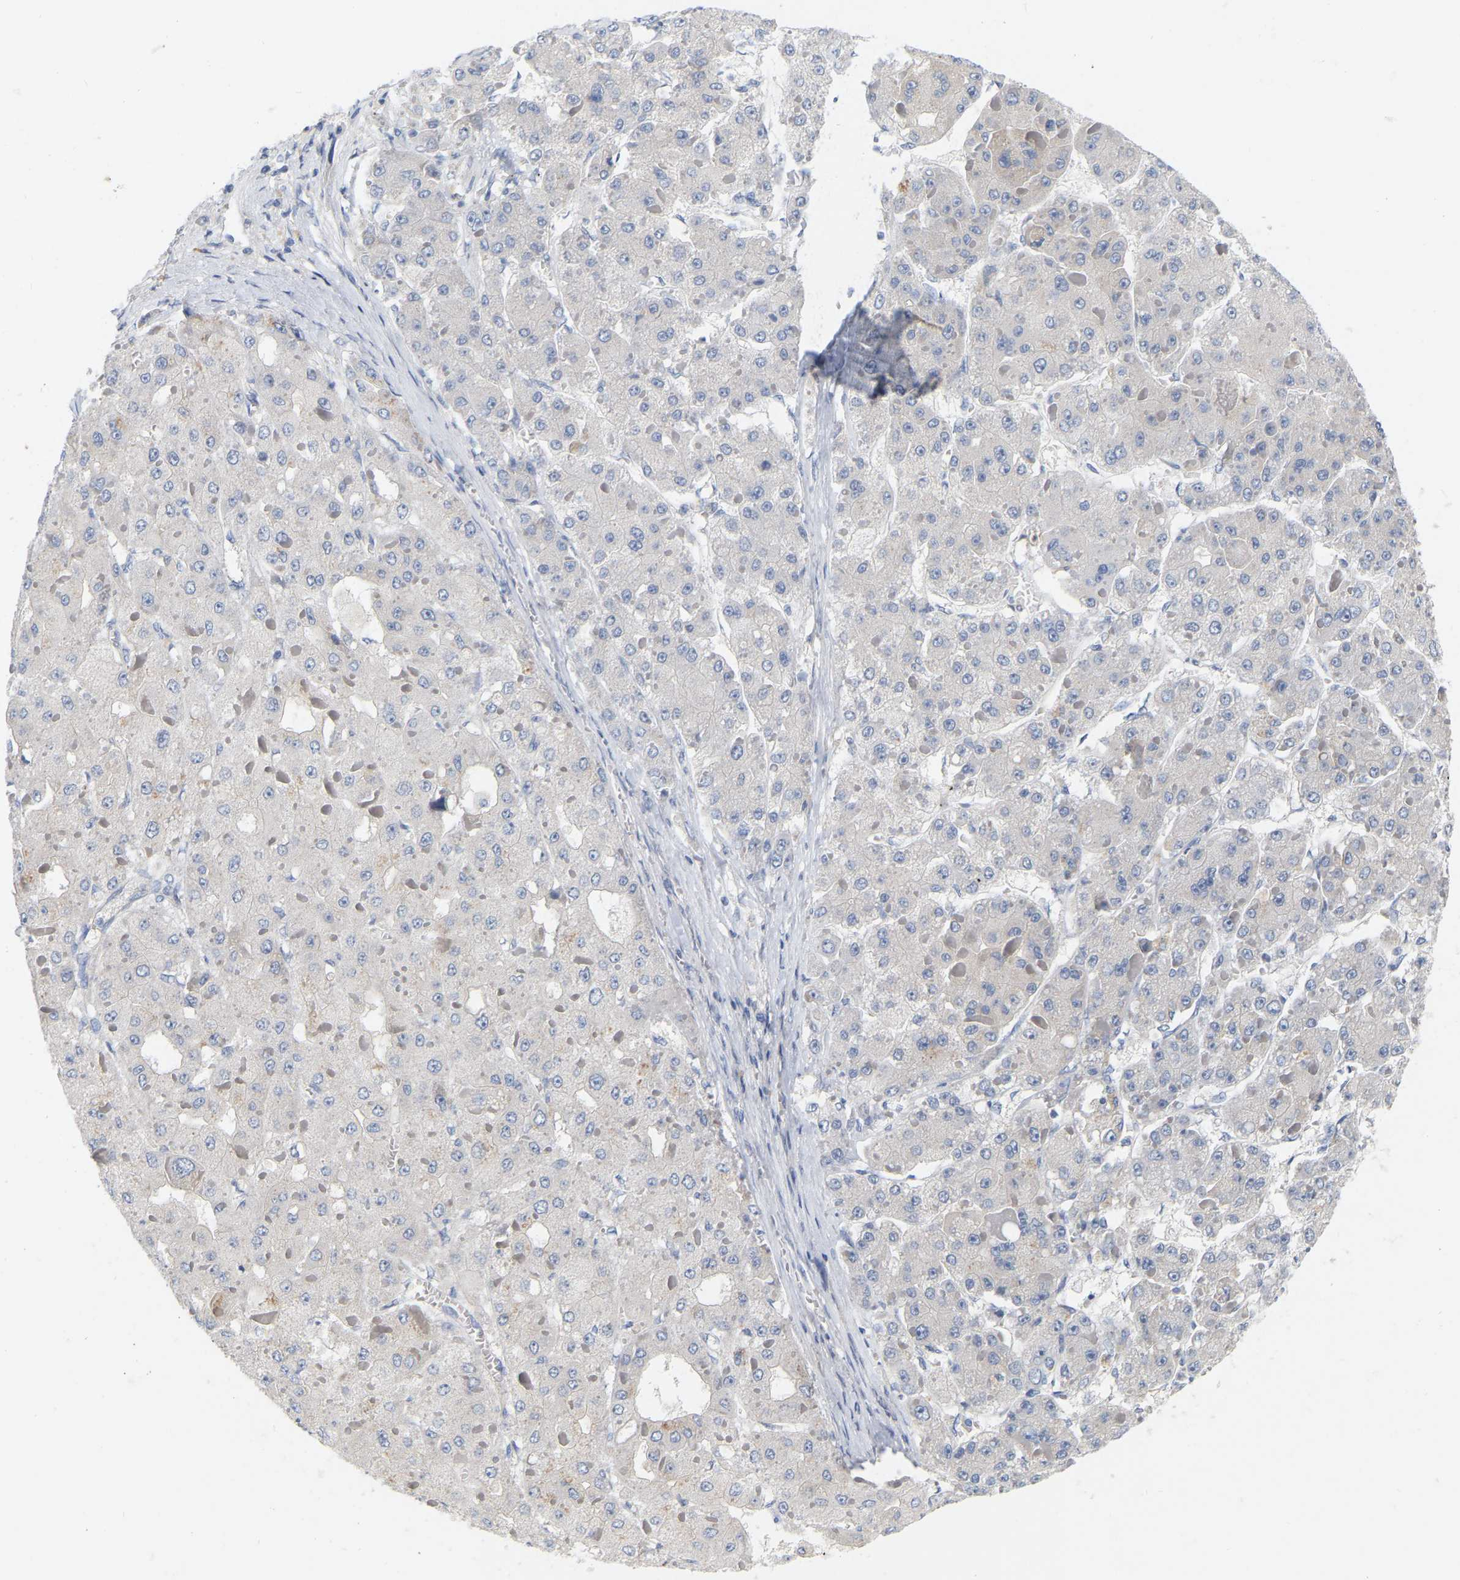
{"staining": {"intensity": "negative", "quantity": "none", "location": "none"}, "tissue": "liver cancer", "cell_type": "Tumor cells", "image_type": "cancer", "snomed": [{"axis": "morphology", "description": "Carcinoma, Hepatocellular, NOS"}, {"axis": "topography", "description": "Liver"}], "caption": "Immunohistochemistry histopathology image of neoplastic tissue: liver hepatocellular carcinoma stained with DAB displays no significant protein positivity in tumor cells. Brightfield microscopy of immunohistochemistry (IHC) stained with DAB (brown) and hematoxylin (blue), captured at high magnification.", "gene": "WIPI2", "patient": {"sex": "female", "age": 73}}